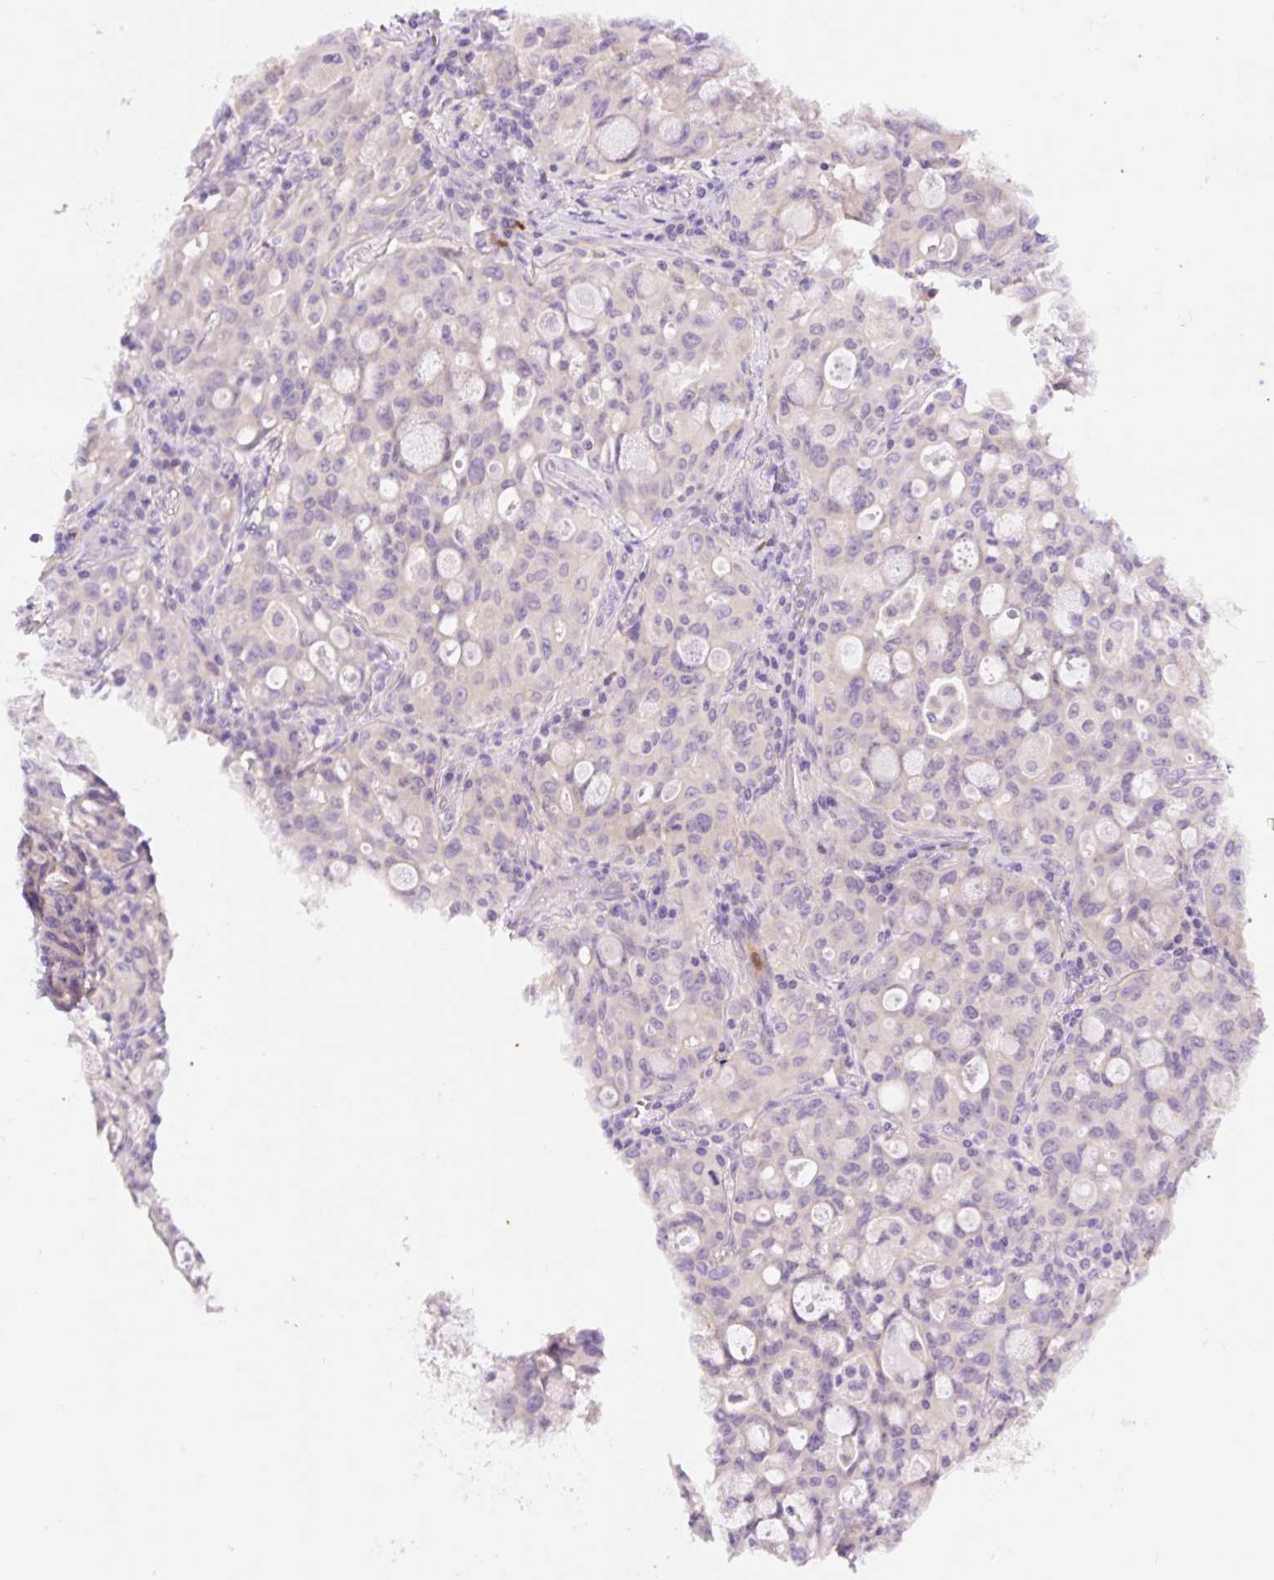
{"staining": {"intensity": "negative", "quantity": "none", "location": "none"}, "tissue": "lung cancer", "cell_type": "Tumor cells", "image_type": "cancer", "snomed": [{"axis": "morphology", "description": "Adenocarcinoma, NOS"}, {"axis": "topography", "description": "Lung"}], "caption": "This is an immunohistochemistry micrograph of lung cancer (adenocarcinoma). There is no expression in tumor cells.", "gene": "LHFPL5", "patient": {"sex": "female", "age": 44}}